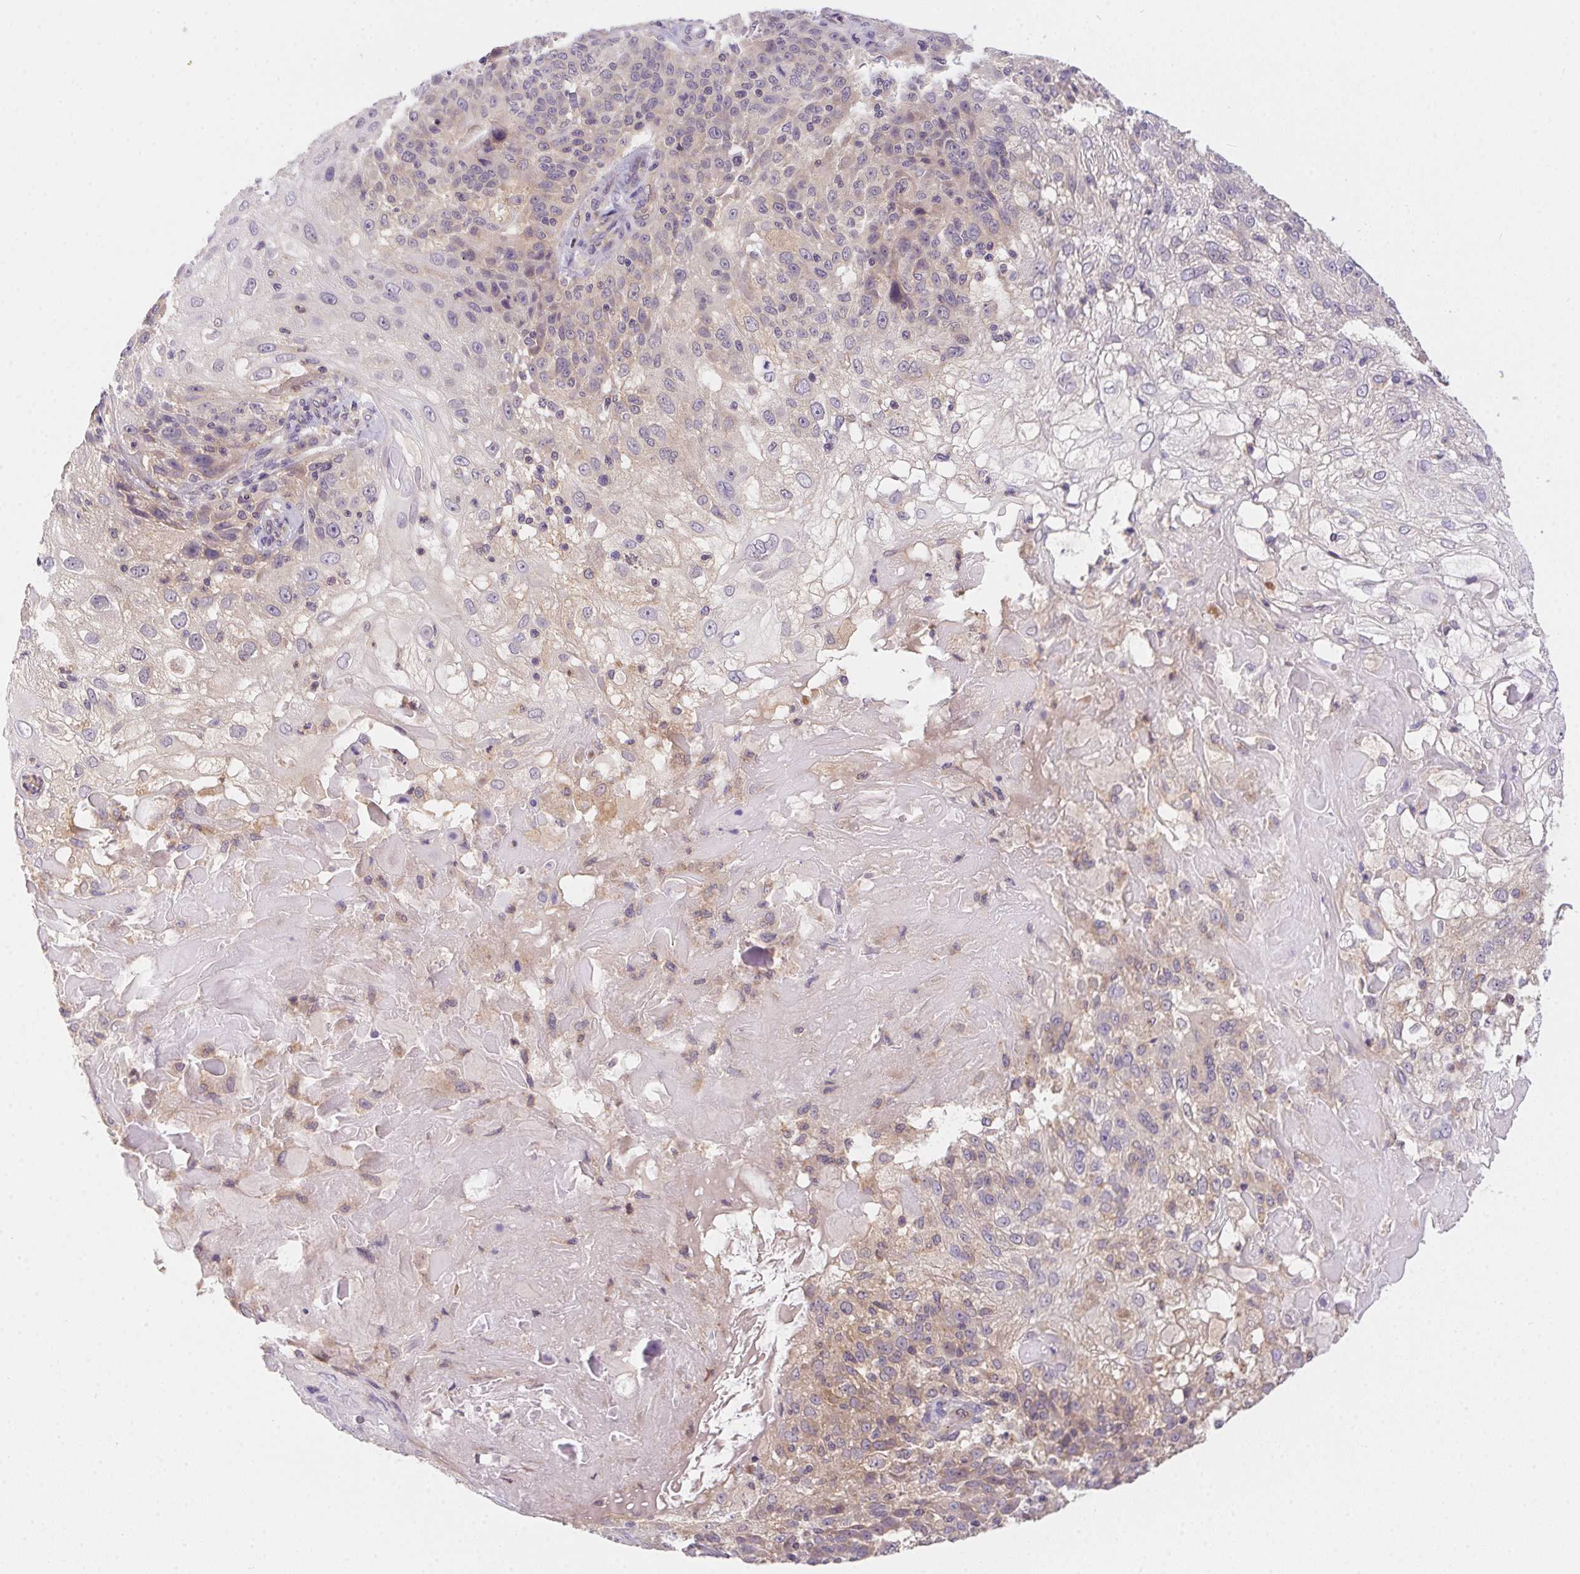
{"staining": {"intensity": "negative", "quantity": "none", "location": "none"}, "tissue": "skin cancer", "cell_type": "Tumor cells", "image_type": "cancer", "snomed": [{"axis": "morphology", "description": "Normal tissue, NOS"}, {"axis": "morphology", "description": "Squamous cell carcinoma, NOS"}, {"axis": "topography", "description": "Skin"}], "caption": "IHC photomicrograph of neoplastic tissue: human skin cancer stained with DAB demonstrates no significant protein staining in tumor cells. Nuclei are stained in blue.", "gene": "PRKAA1", "patient": {"sex": "female", "age": 83}}